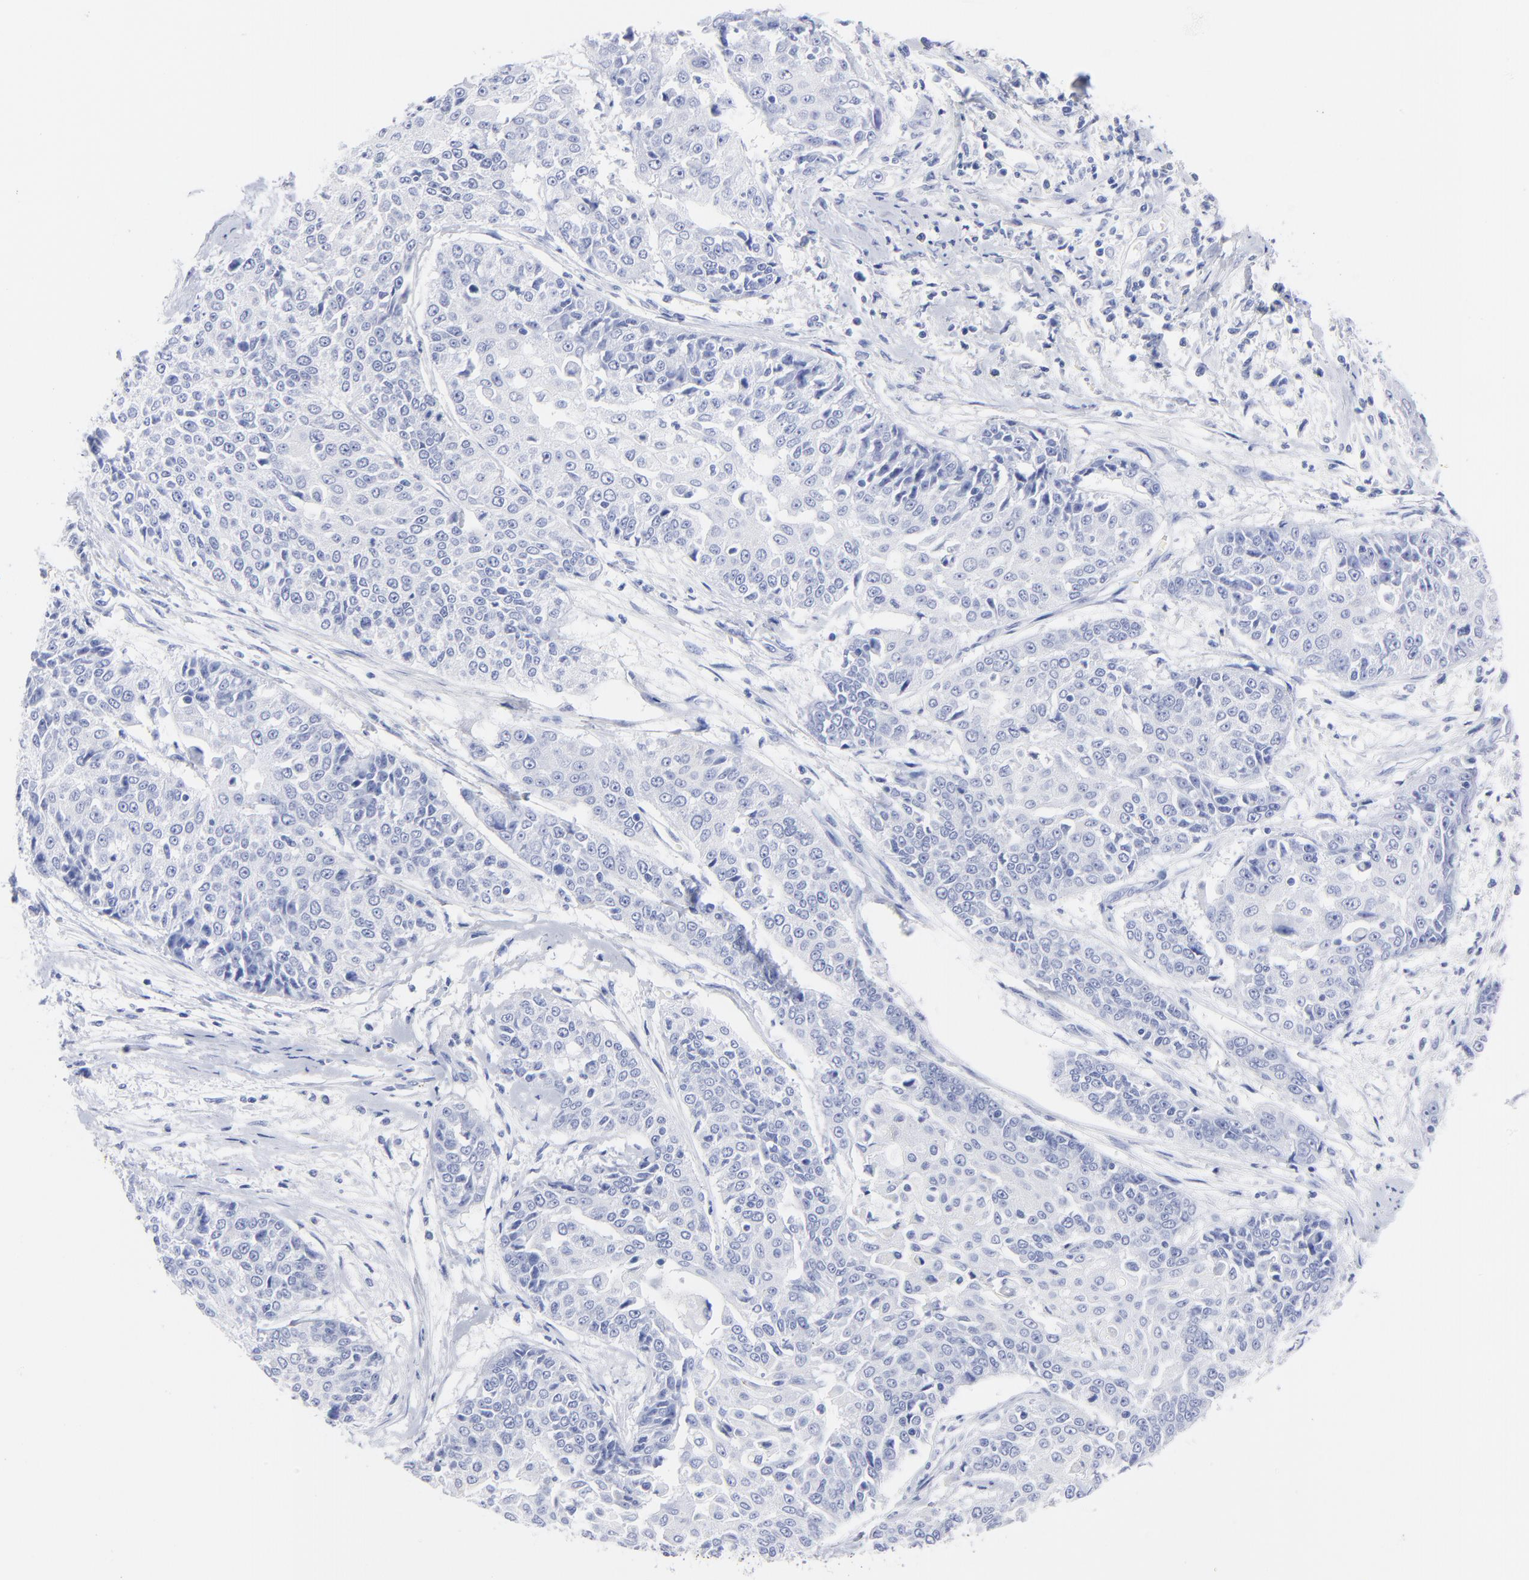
{"staining": {"intensity": "negative", "quantity": "none", "location": "none"}, "tissue": "cervical cancer", "cell_type": "Tumor cells", "image_type": "cancer", "snomed": [{"axis": "morphology", "description": "Squamous cell carcinoma, NOS"}, {"axis": "topography", "description": "Cervix"}], "caption": "Tumor cells show no significant positivity in squamous cell carcinoma (cervical).", "gene": "ACY1", "patient": {"sex": "female", "age": 64}}